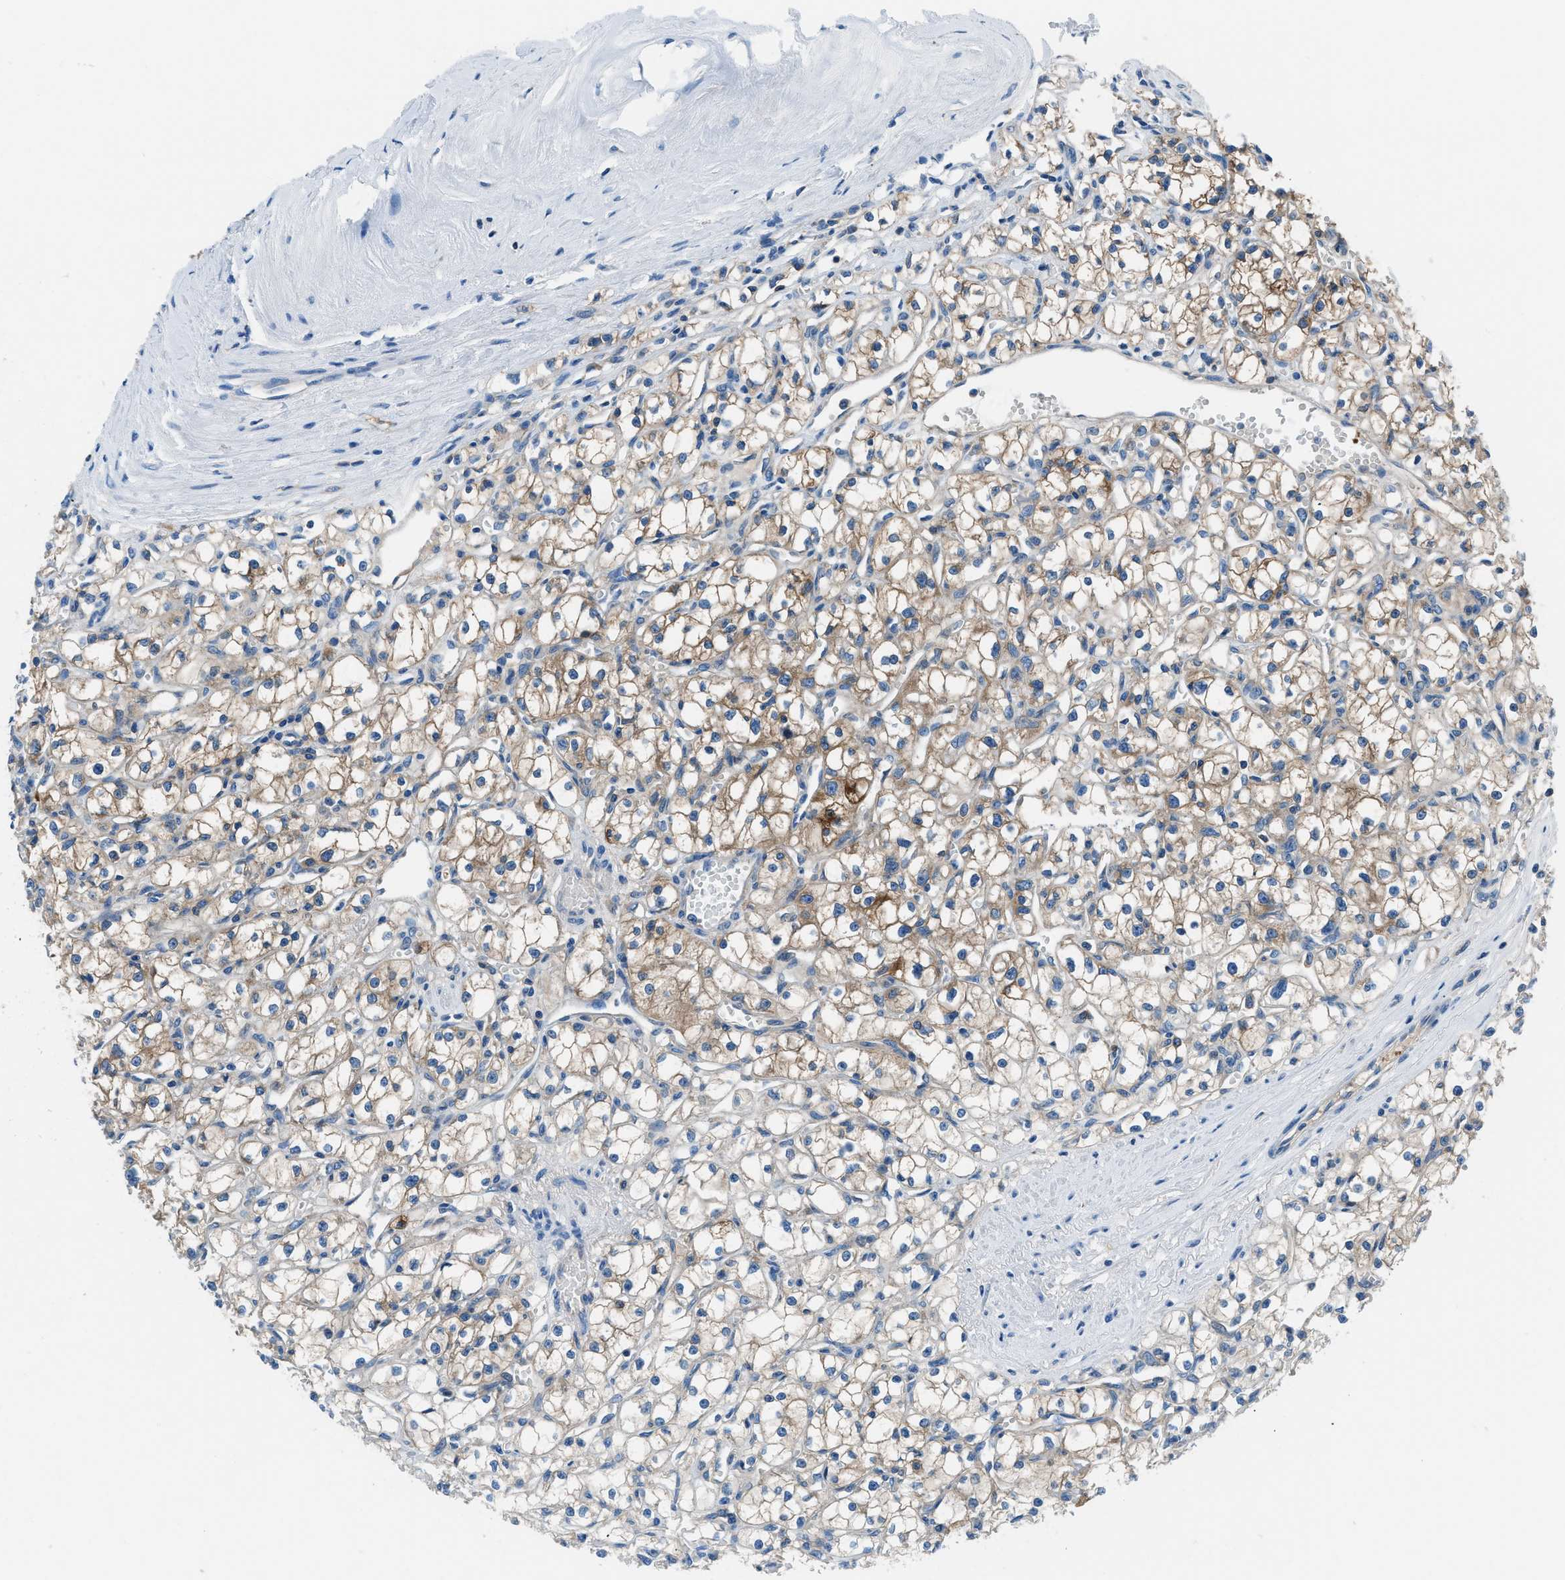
{"staining": {"intensity": "moderate", "quantity": "25%-75%", "location": "cytoplasmic/membranous"}, "tissue": "renal cancer", "cell_type": "Tumor cells", "image_type": "cancer", "snomed": [{"axis": "morphology", "description": "Adenocarcinoma, NOS"}, {"axis": "topography", "description": "Kidney"}], "caption": "Renal cancer stained for a protein (brown) shows moderate cytoplasmic/membranous positive staining in approximately 25%-75% of tumor cells.", "gene": "SARS1", "patient": {"sex": "male", "age": 56}}